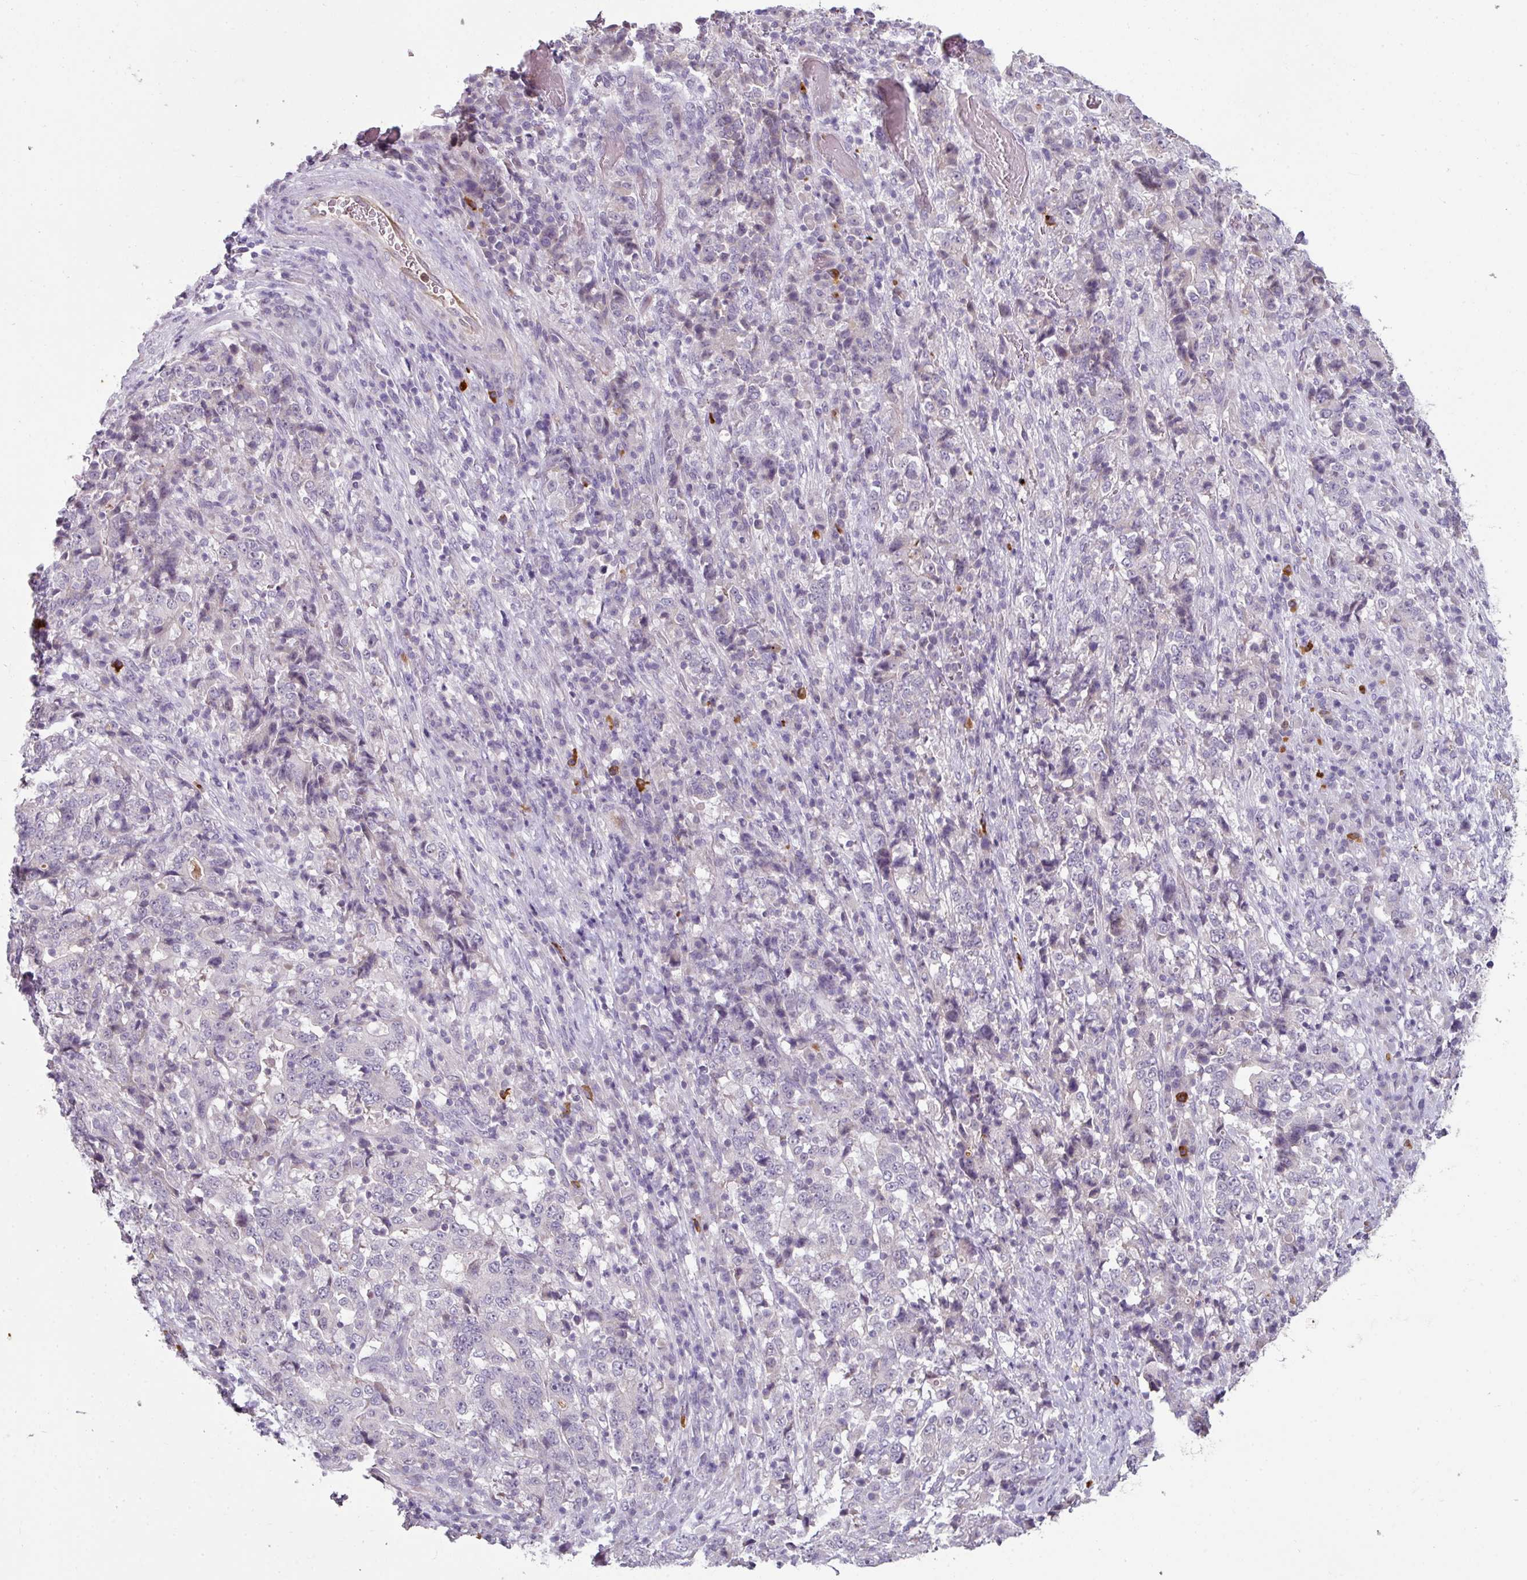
{"staining": {"intensity": "negative", "quantity": "none", "location": "none"}, "tissue": "stomach cancer", "cell_type": "Tumor cells", "image_type": "cancer", "snomed": [{"axis": "morphology", "description": "Normal tissue, NOS"}, {"axis": "morphology", "description": "Adenocarcinoma, NOS"}, {"axis": "topography", "description": "Stomach, upper"}, {"axis": "topography", "description": "Stomach"}], "caption": "High magnification brightfield microscopy of stomach cancer (adenocarcinoma) stained with DAB (3,3'-diaminobenzidine) (brown) and counterstained with hematoxylin (blue): tumor cells show no significant positivity.", "gene": "FHAD1", "patient": {"sex": "male", "age": 59}}